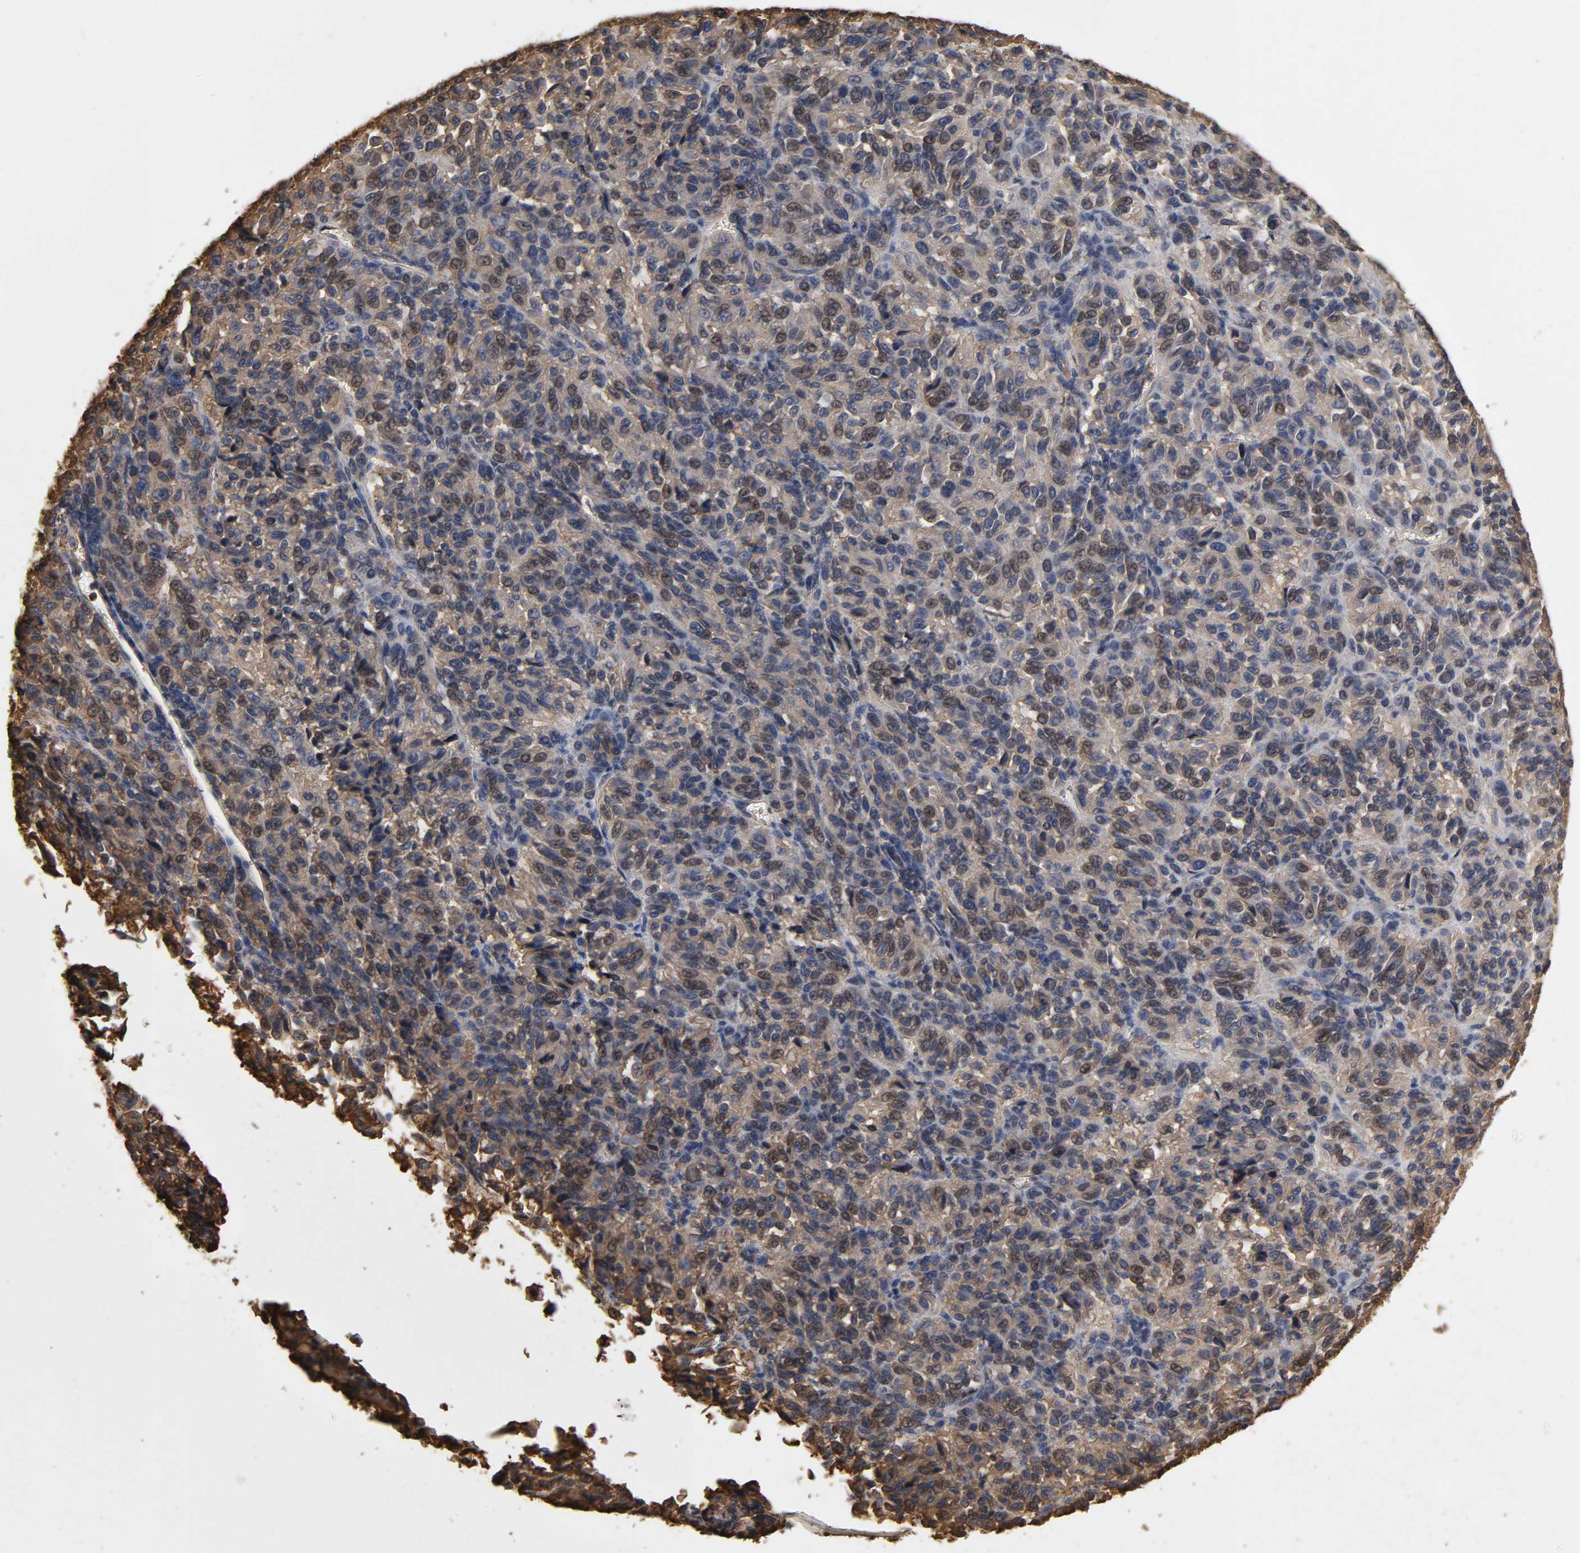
{"staining": {"intensity": "weak", "quantity": ">75%", "location": "cytoplasmic/membranous,nuclear"}, "tissue": "melanoma", "cell_type": "Tumor cells", "image_type": "cancer", "snomed": [{"axis": "morphology", "description": "Malignant melanoma, Metastatic site"}, {"axis": "topography", "description": "Lung"}], "caption": "An immunohistochemistry micrograph of tumor tissue is shown. Protein staining in brown highlights weak cytoplasmic/membranous and nuclear positivity in malignant melanoma (metastatic site) within tumor cells.", "gene": "ANXA2", "patient": {"sex": "male", "age": 64}}